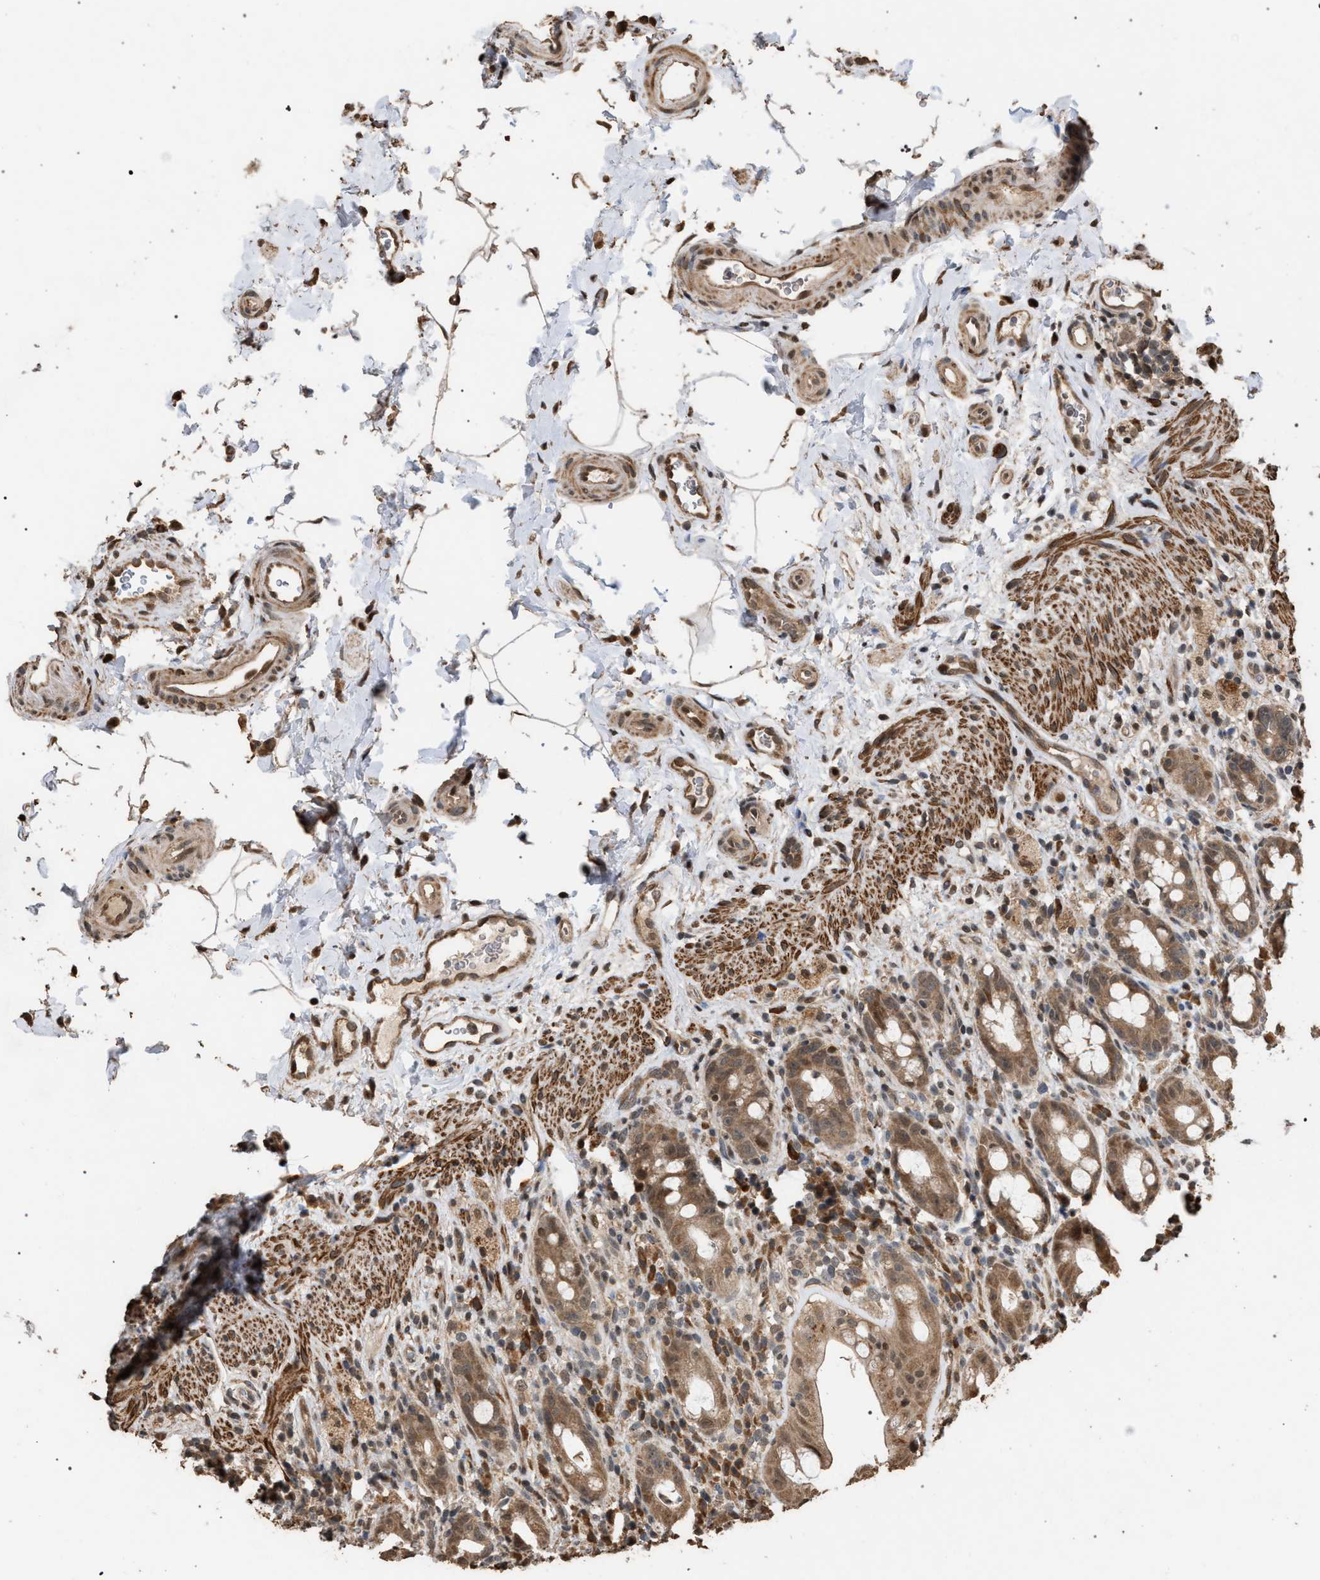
{"staining": {"intensity": "moderate", "quantity": ">75%", "location": "cytoplasmic/membranous"}, "tissue": "rectum", "cell_type": "Glandular cells", "image_type": "normal", "snomed": [{"axis": "morphology", "description": "Normal tissue, NOS"}, {"axis": "topography", "description": "Rectum"}], "caption": "Rectum stained for a protein (brown) reveals moderate cytoplasmic/membranous positive expression in about >75% of glandular cells.", "gene": "NAA35", "patient": {"sex": "male", "age": 44}}